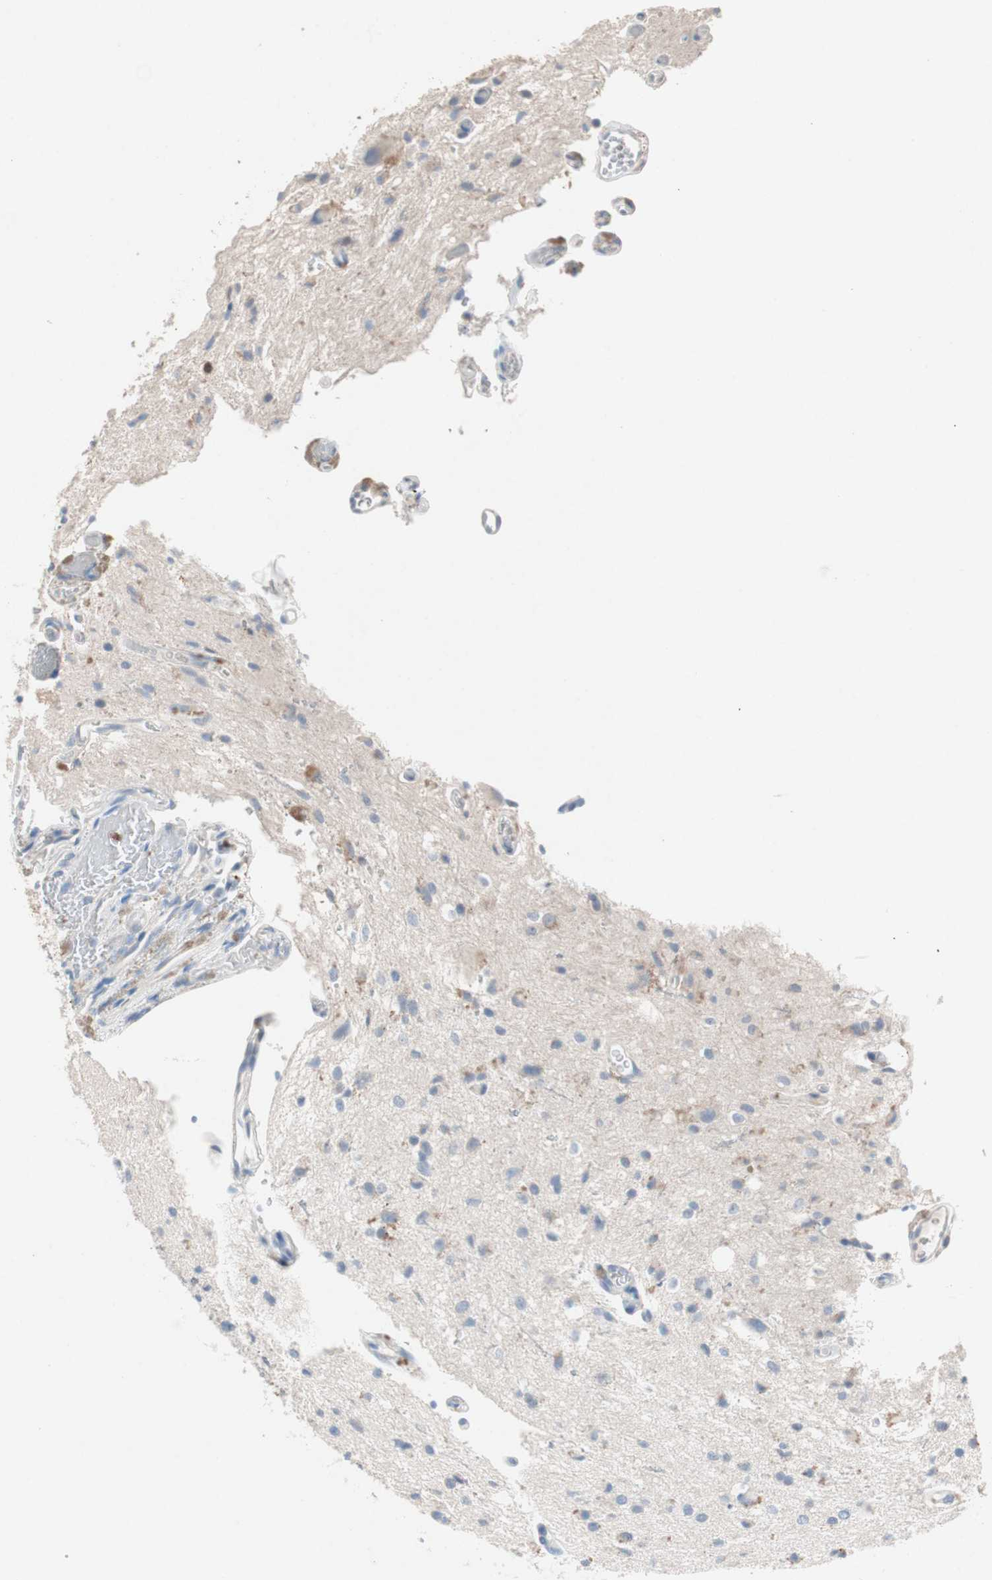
{"staining": {"intensity": "moderate", "quantity": "<25%", "location": "cytoplasmic/membranous"}, "tissue": "glioma", "cell_type": "Tumor cells", "image_type": "cancer", "snomed": [{"axis": "morphology", "description": "Glioma, malignant, High grade"}, {"axis": "topography", "description": "Brain"}], "caption": "Protein staining of glioma tissue exhibits moderate cytoplasmic/membranous expression in approximately <25% of tumor cells.", "gene": "CLEC4D", "patient": {"sex": "male", "age": 47}}